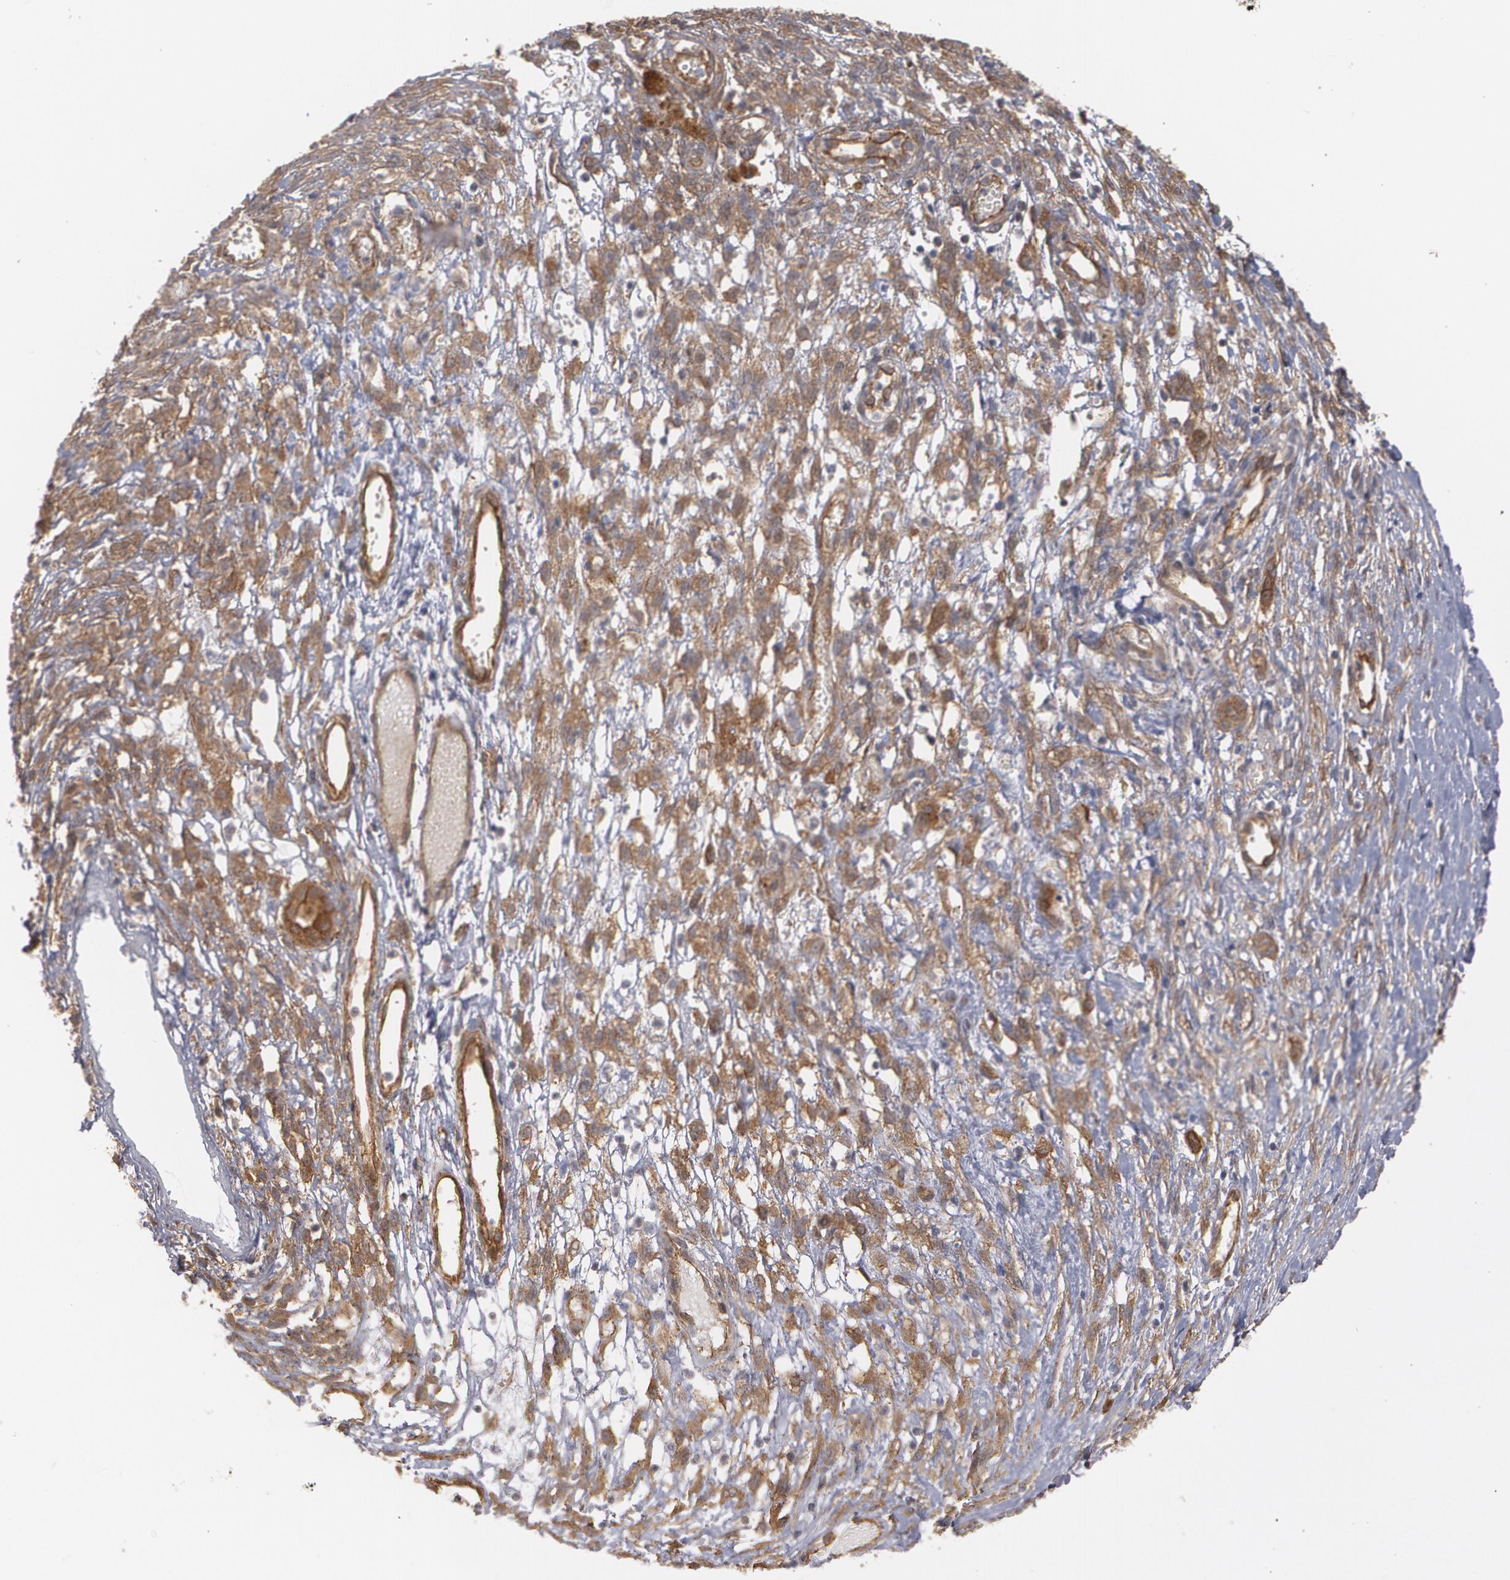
{"staining": {"intensity": "moderate", "quantity": ">75%", "location": "cytoplasmic/membranous"}, "tissue": "ovarian cancer", "cell_type": "Tumor cells", "image_type": "cancer", "snomed": [{"axis": "morphology", "description": "Carcinoma, endometroid"}, {"axis": "topography", "description": "Ovary"}], "caption": "This photomicrograph demonstrates immunohistochemistry staining of ovarian cancer, with medium moderate cytoplasmic/membranous expression in approximately >75% of tumor cells.", "gene": "TJP1", "patient": {"sex": "female", "age": 42}}